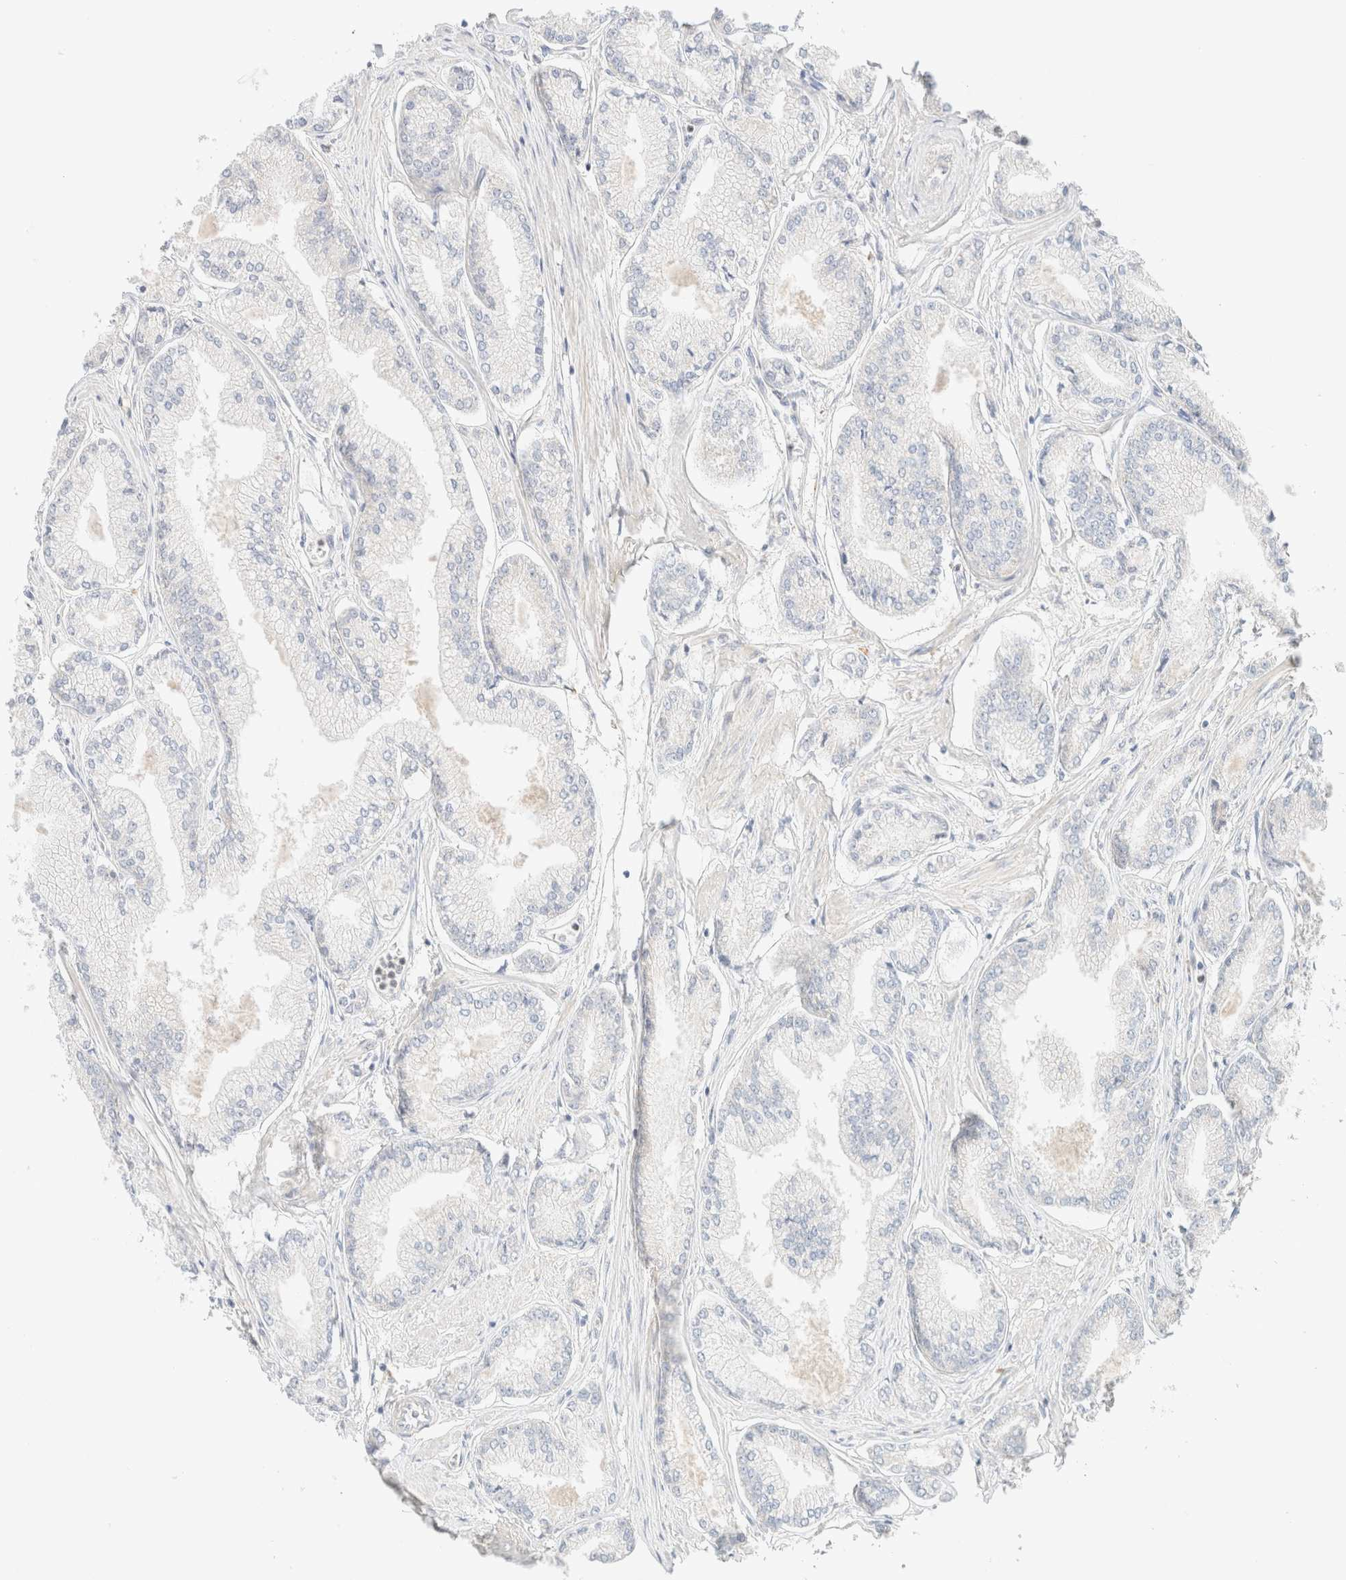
{"staining": {"intensity": "negative", "quantity": "none", "location": "none"}, "tissue": "prostate cancer", "cell_type": "Tumor cells", "image_type": "cancer", "snomed": [{"axis": "morphology", "description": "Adenocarcinoma, Low grade"}, {"axis": "topography", "description": "Prostate"}], "caption": "Immunohistochemical staining of human prostate cancer displays no significant expression in tumor cells.", "gene": "SARM1", "patient": {"sex": "male", "age": 52}}